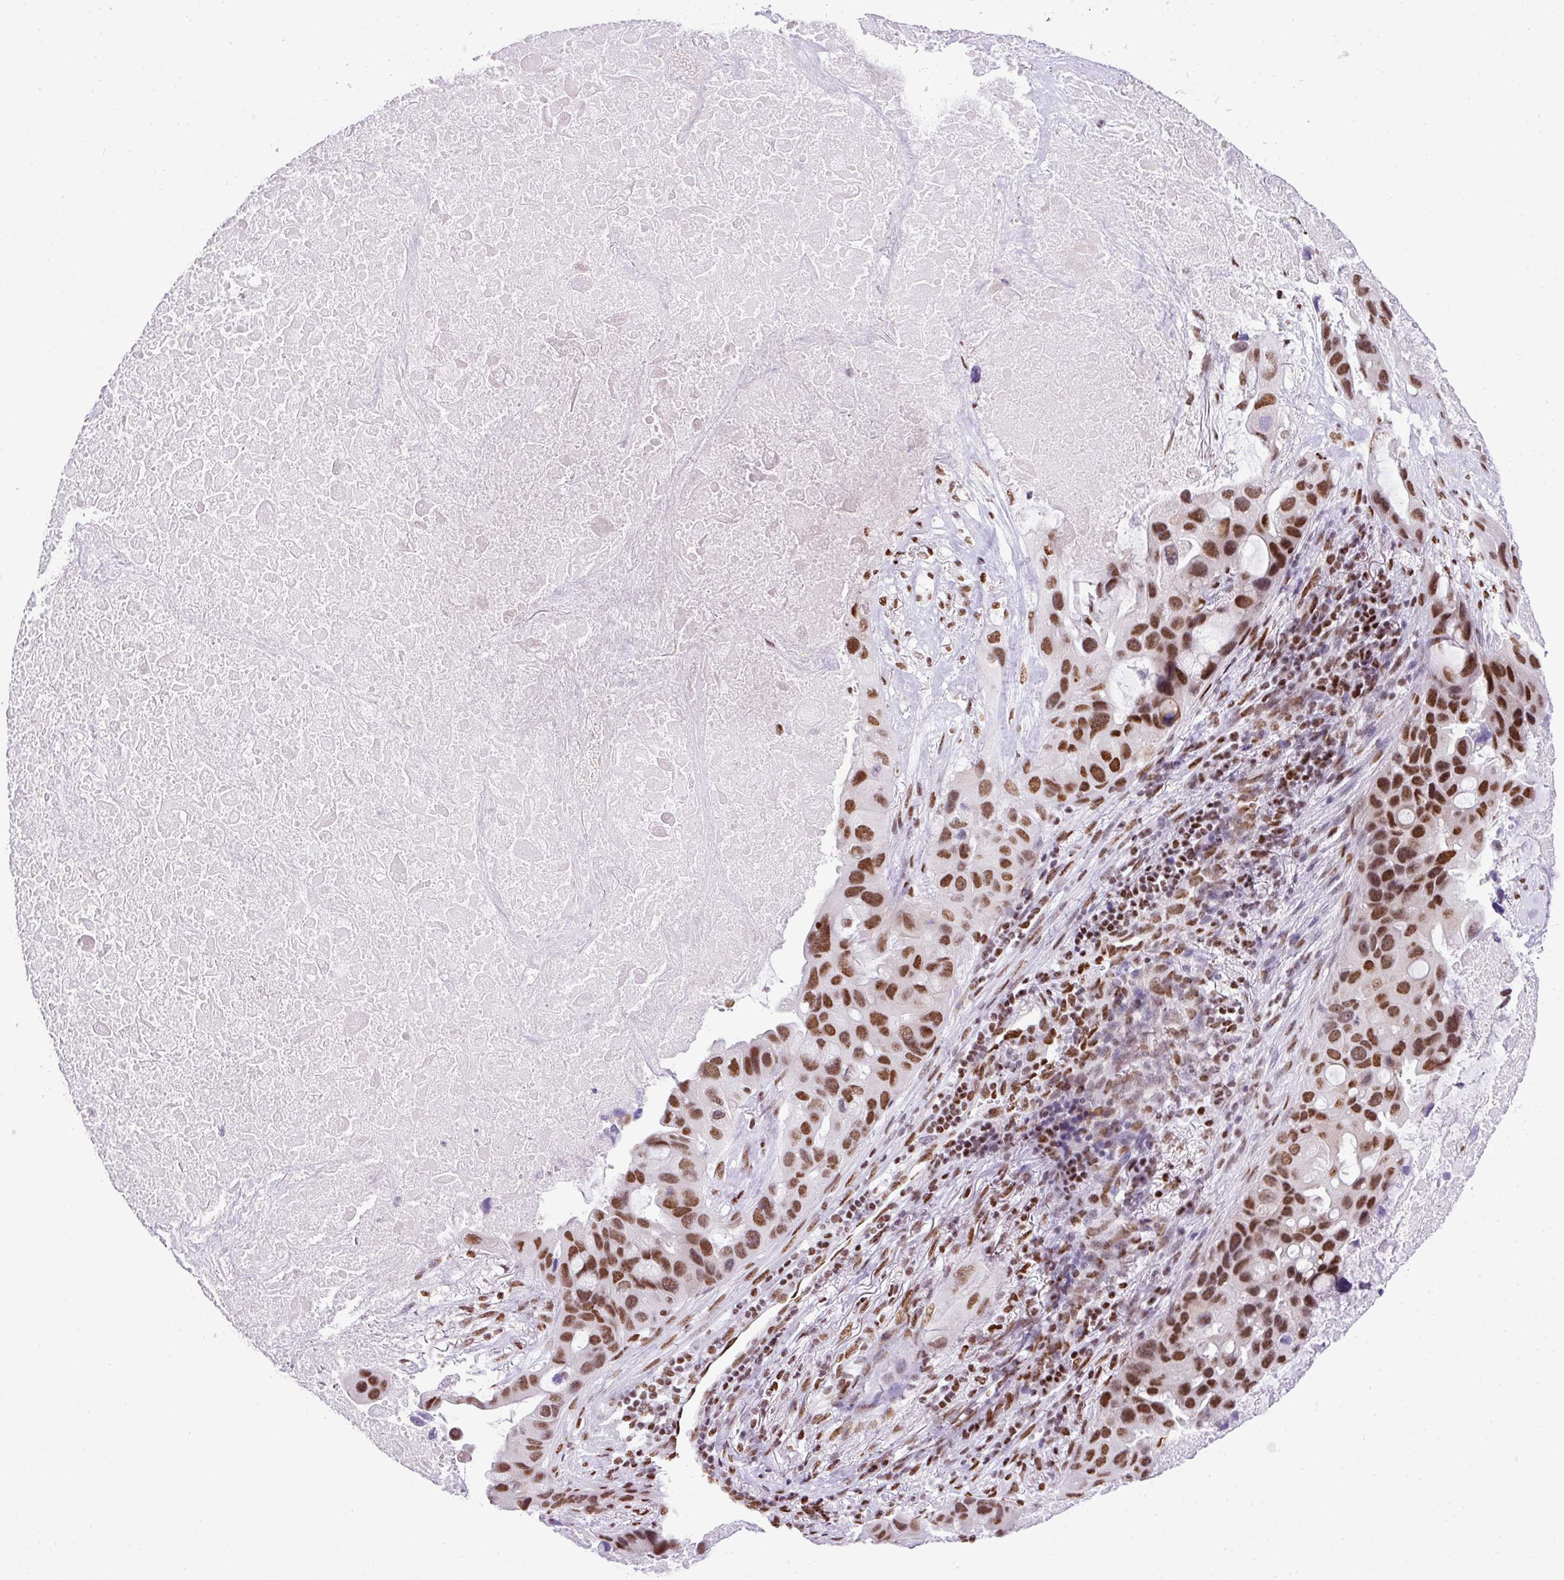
{"staining": {"intensity": "moderate", "quantity": ">75%", "location": "nuclear"}, "tissue": "lung cancer", "cell_type": "Tumor cells", "image_type": "cancer", "snomed": [{"axis": "morphology", "description": "Squamous cell carcinoma, NOS"}, {"axis": "topography", "description": "Lung"}], "caption": "Immunohistochemical staining of squamous cell carcinoma (lung) displays medium levels of moderate nuclear positivity in about >75% of tumor cells.", "gene": "RARG", "patient": {"sex": "female", "age": 73}}